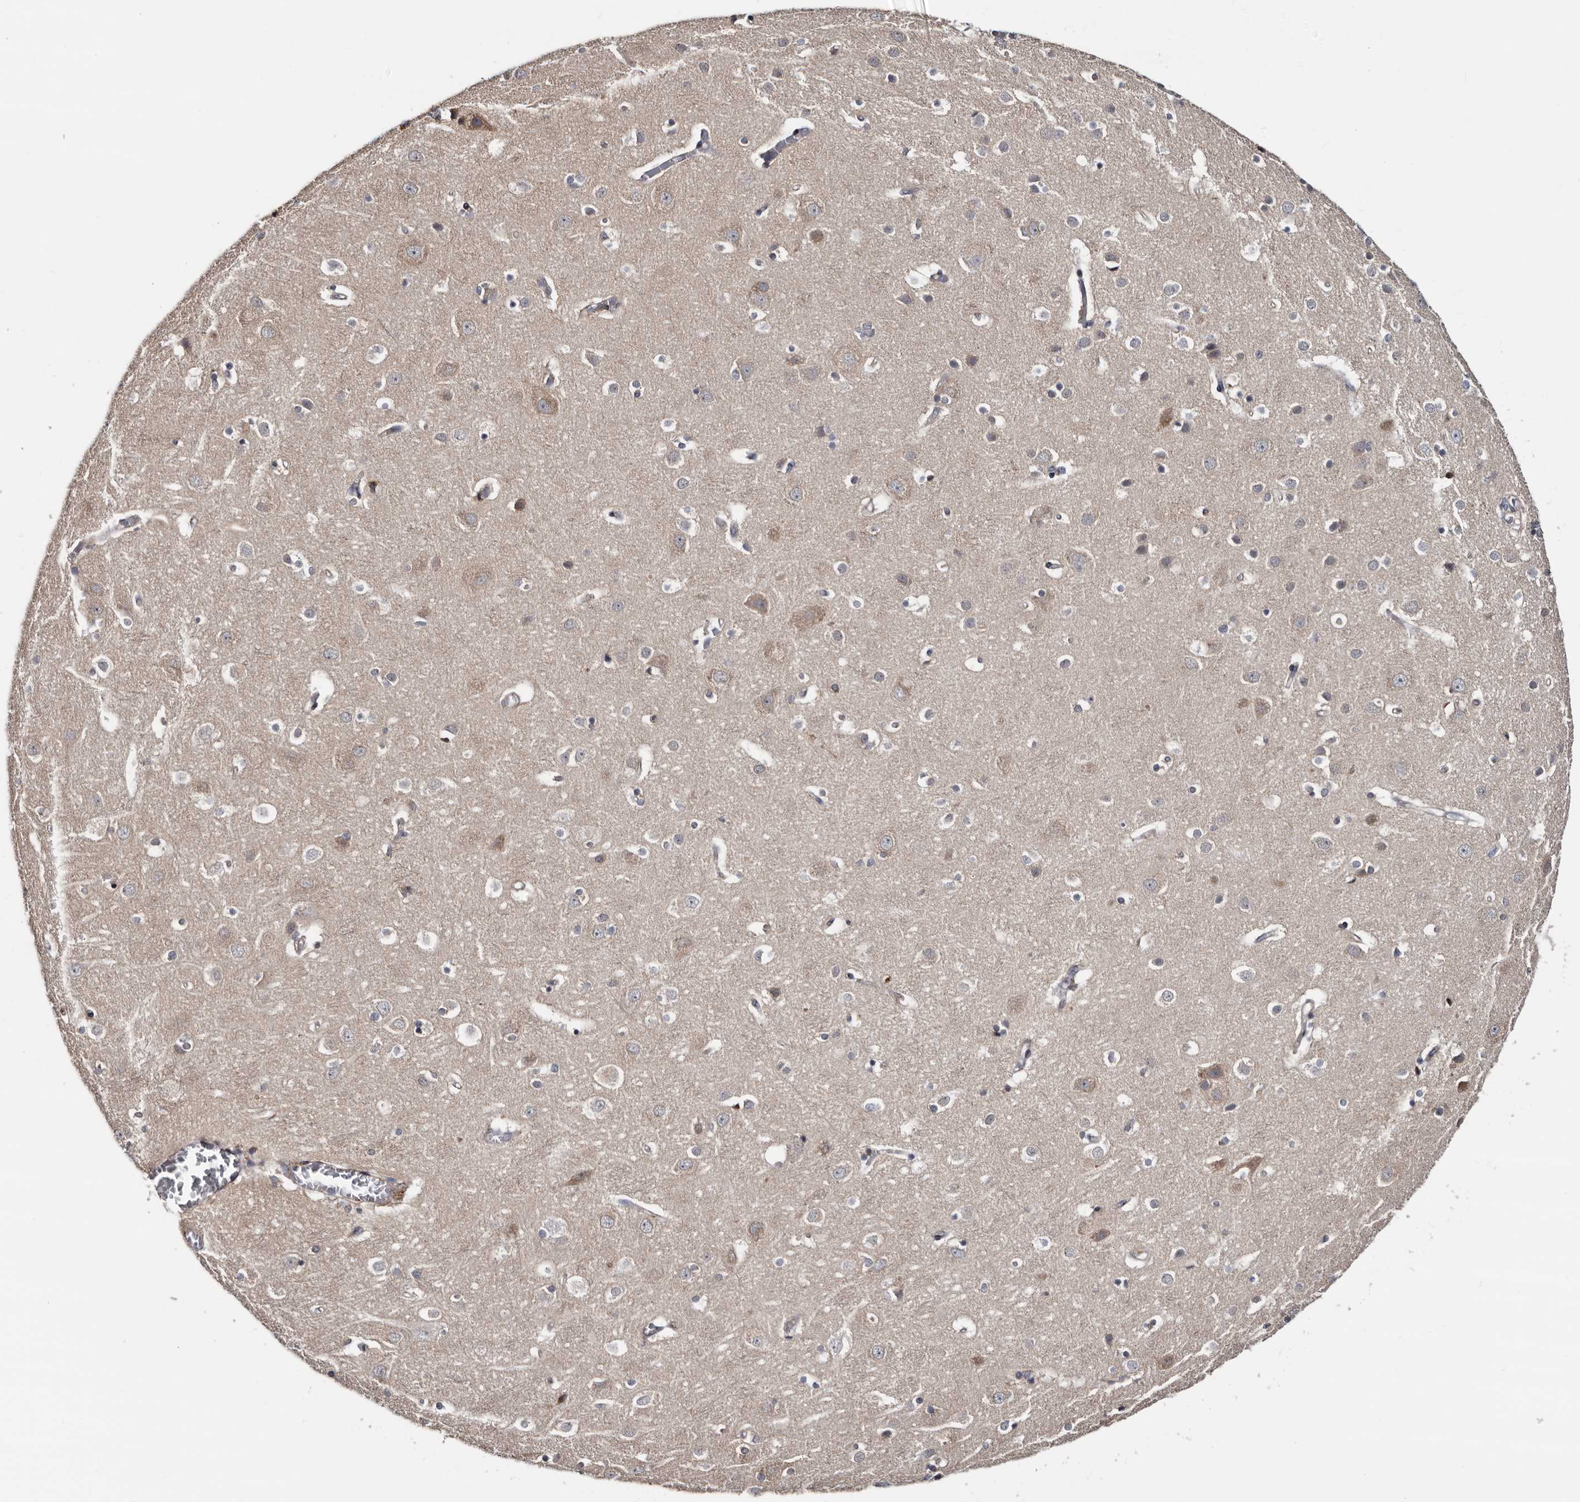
{"staining": {"intensity": "negative", "quantity": "none", "location": "none"}, "tissue": "cerebral cortex", "cell_type": "Endothelial cells", "image_type": "normal", "snomed": [{"axis": "morphology", "description": "Normal tissue, NOS"}, {"axis": "topography", "description": "Cerebral cortex"}], "caption": "IHC photomicrograph of normal cerebral cortex stained for a protein (brown), which displays no positivity in endothelial cells.", "gene": "ARMCX2", "patient": {"sex": "male", "age": 54}}